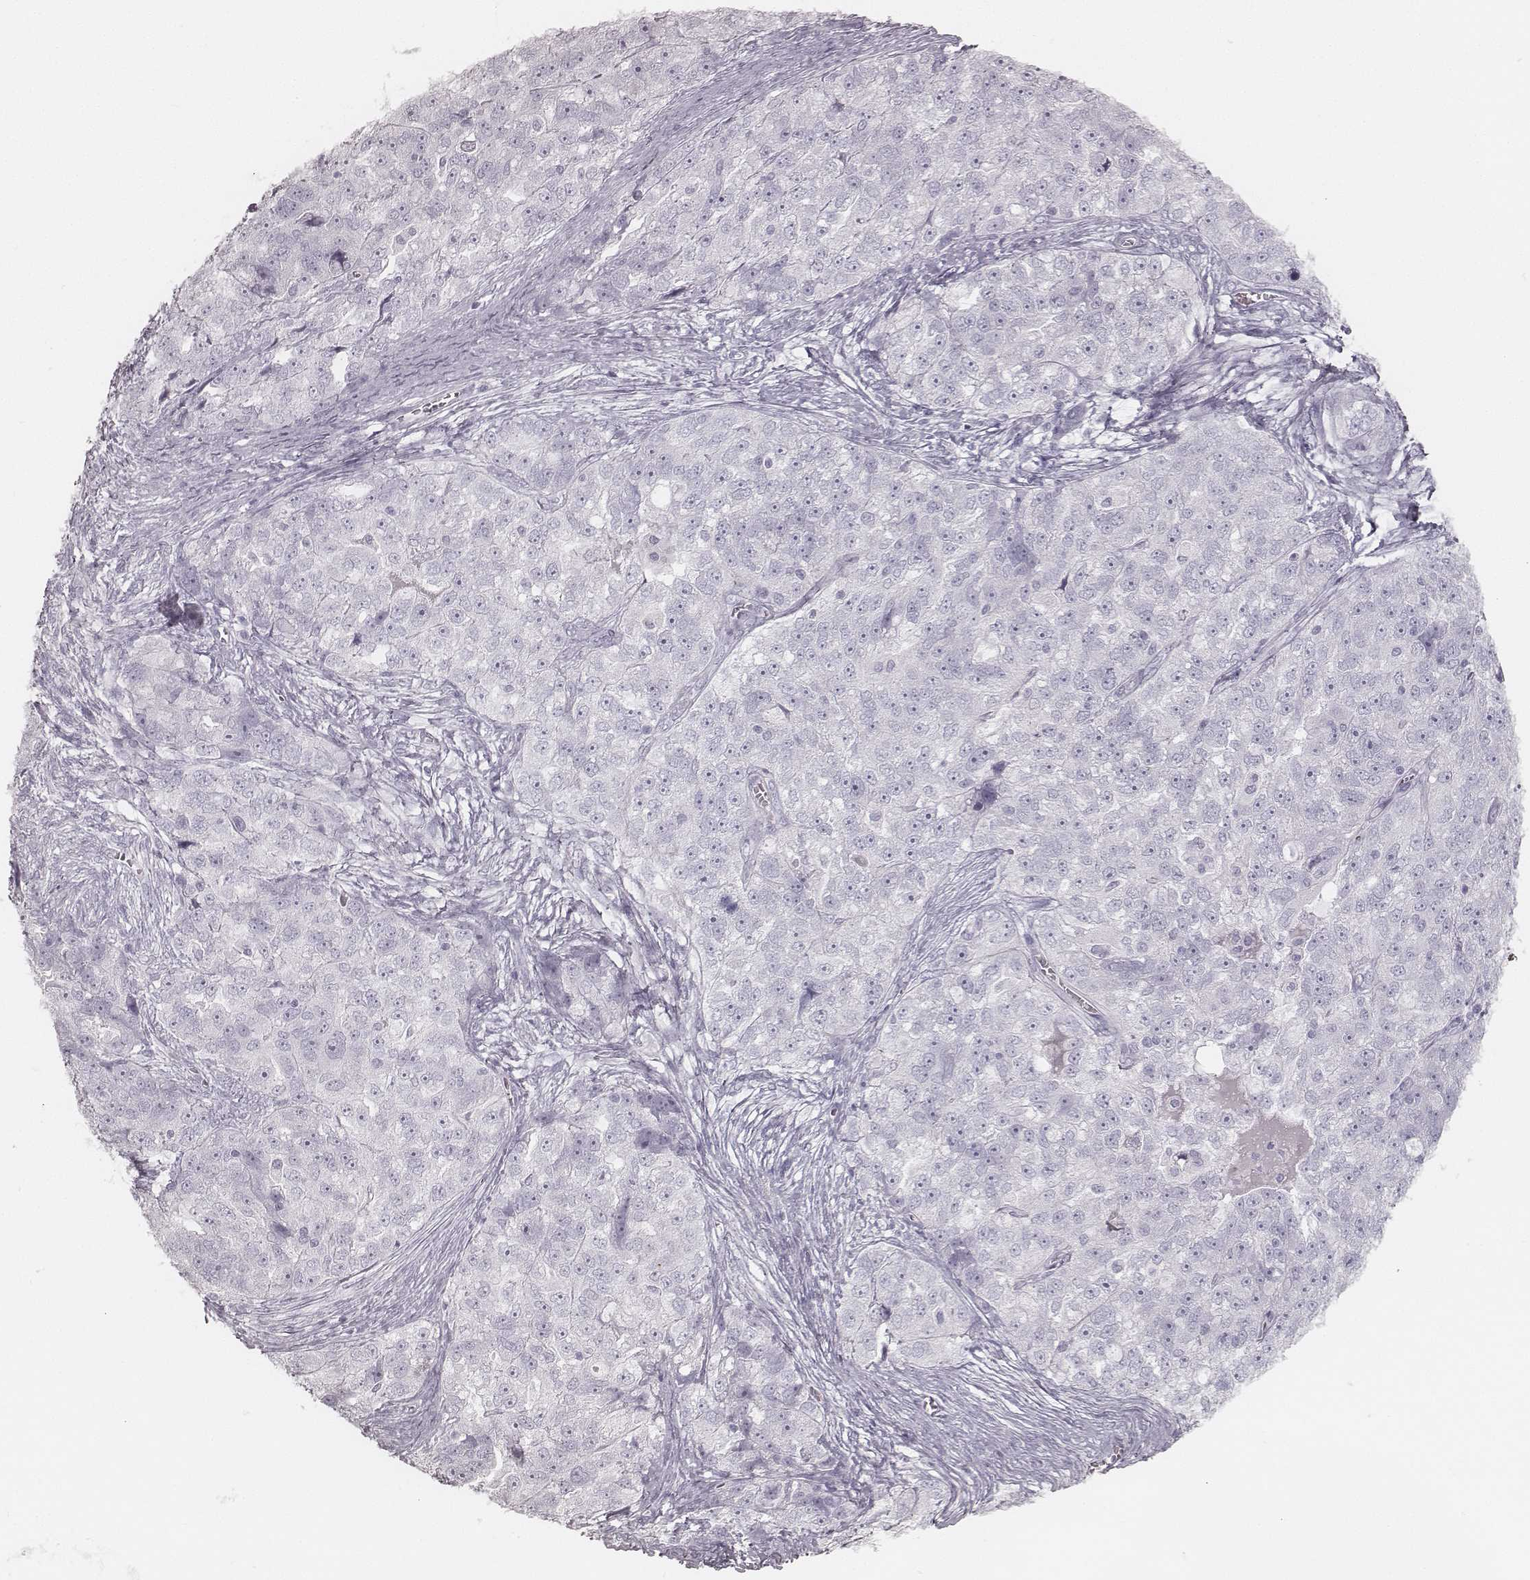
{"staining": {"intensity": "negative", "quantity": "none", "location": "none"}, "tissue": "ovarian cancer", "cell_type": "Tumor cells", "image_type": "cancer", "snomed": [{"axis": "morphology", "description": "Cystadenocarcinoma, serous, NOS"}, {"axis": "topography", "description": "Ovary"}], "caption": "Immunohistochemistry (IHC) of human ovarian cancer (serous cystadenocarcinoma) shows no staining in tumor cells.", "gene": "KRT34", "patient": {"sex": "female", "age": 51}}